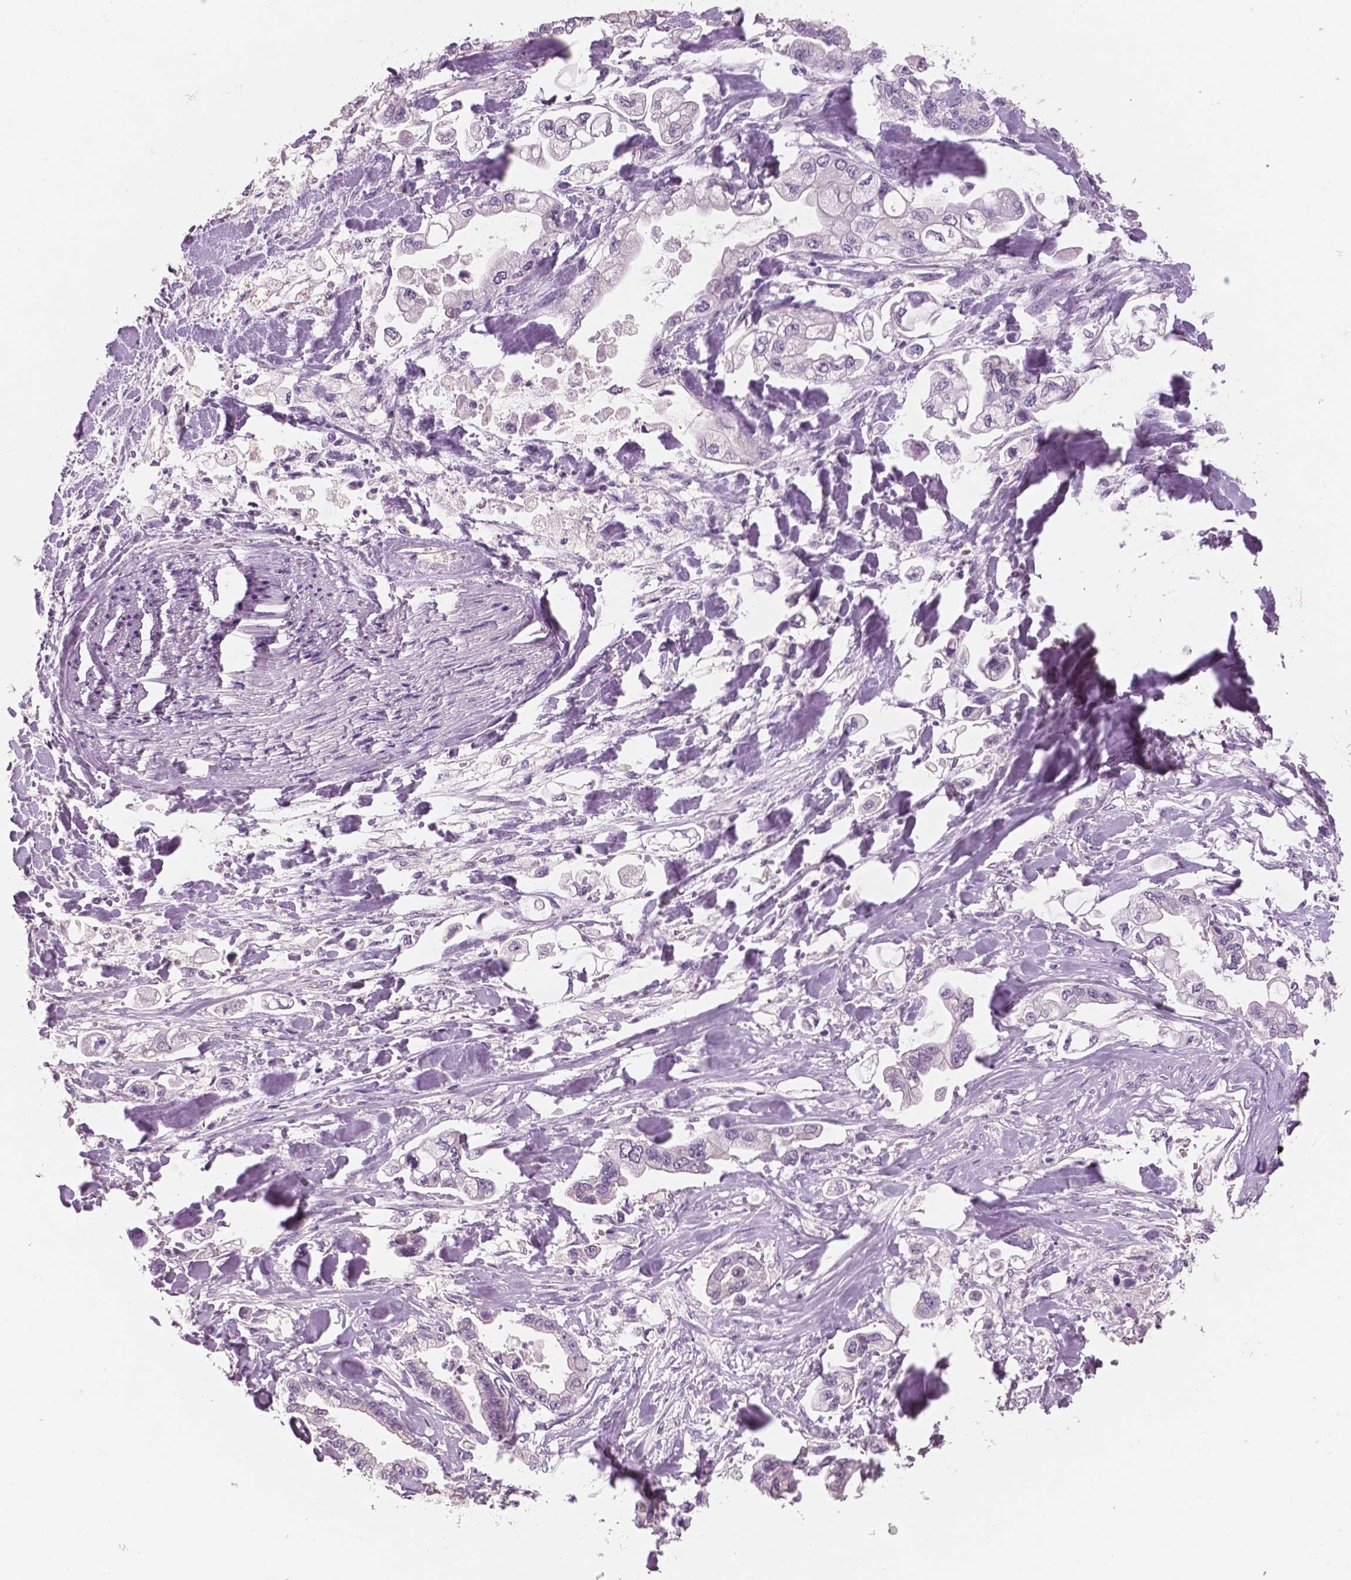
{"staining": {"intensity": "negative", "quantity": "none", "location": "none"}, "tissue": "stomach cancer", "cell_type": "Tumor cells", "image_type": "cancer", "snomed": [{"axis": "morphology", "description": "Adenocarcinoma, NOS"}, {"axis": "topography", "description": "Stomach"}], "caption": "This image is of stomach cancer (adenocarcinoma) stained with immunohistochemistry to label a protein in brown with the nuclei are counter-stained blue. There is no expression in tumor cells. The staining was performed using DAB (3,3'-diaminobenzidine) to visualize the protein expression in brown, while the nuclei were stained in blue with hematoxylin (Magnification: 20x).", "gene": "NECAB2", "patient": {"sex": "male", "age": 62}}